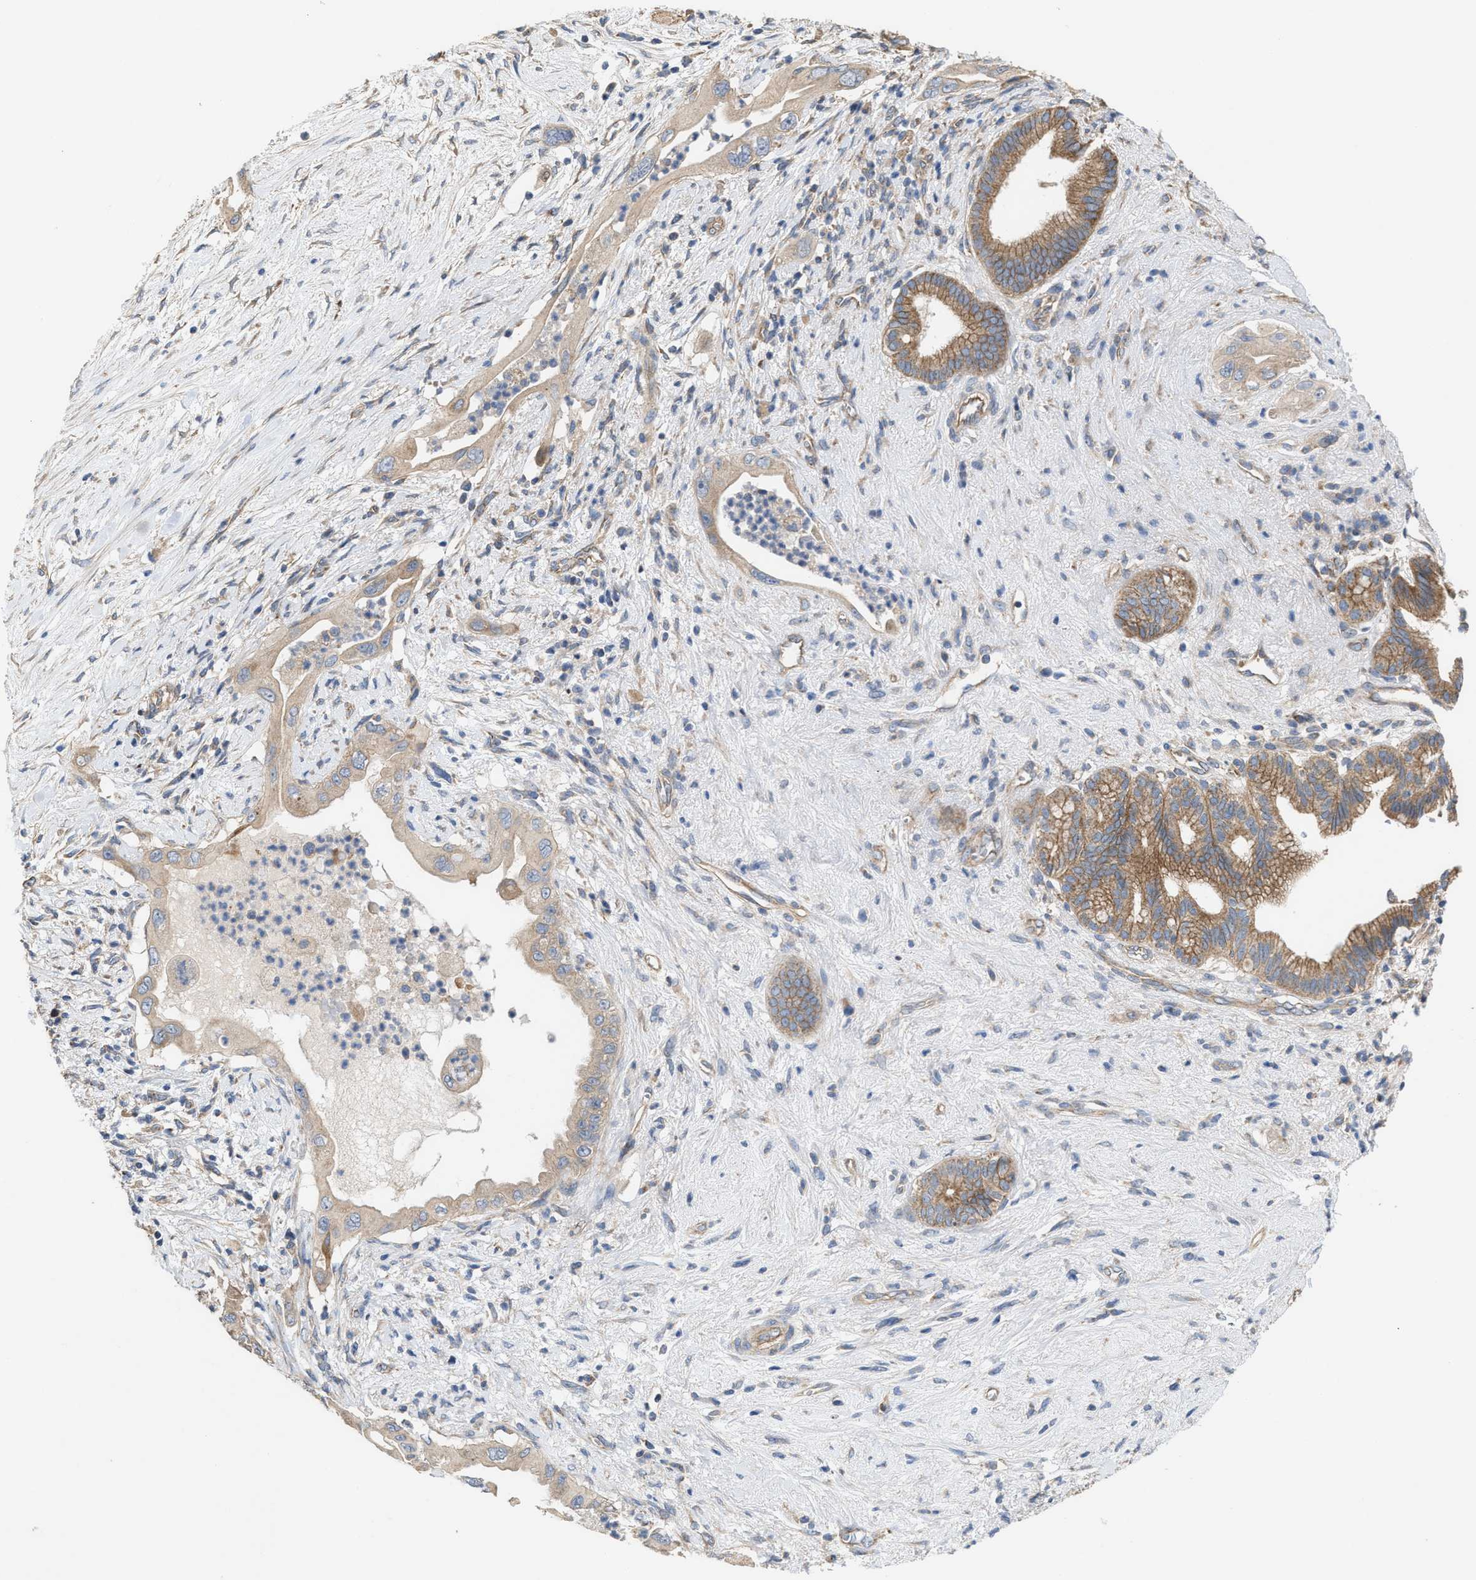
{"staining": {"intensity": "moderate", "quantity": ">75%", "location": "cytoplasmic/membranous"}, "tissue": "pancreatic cancer", "cell_type": "Tumor cells", "image_type": "cancer", "snomed": [{"axis": "morphology", "description": "Adenocarcinoma, NOS"}, {"axis": "topography", "description": "Pancreas"}], "caption": "Pancreatic cancer stained with a protein marker reveals moderate staining in tumor cells.", "gene": "OXSM", "patient": {"sex": "male", "age": 59}}